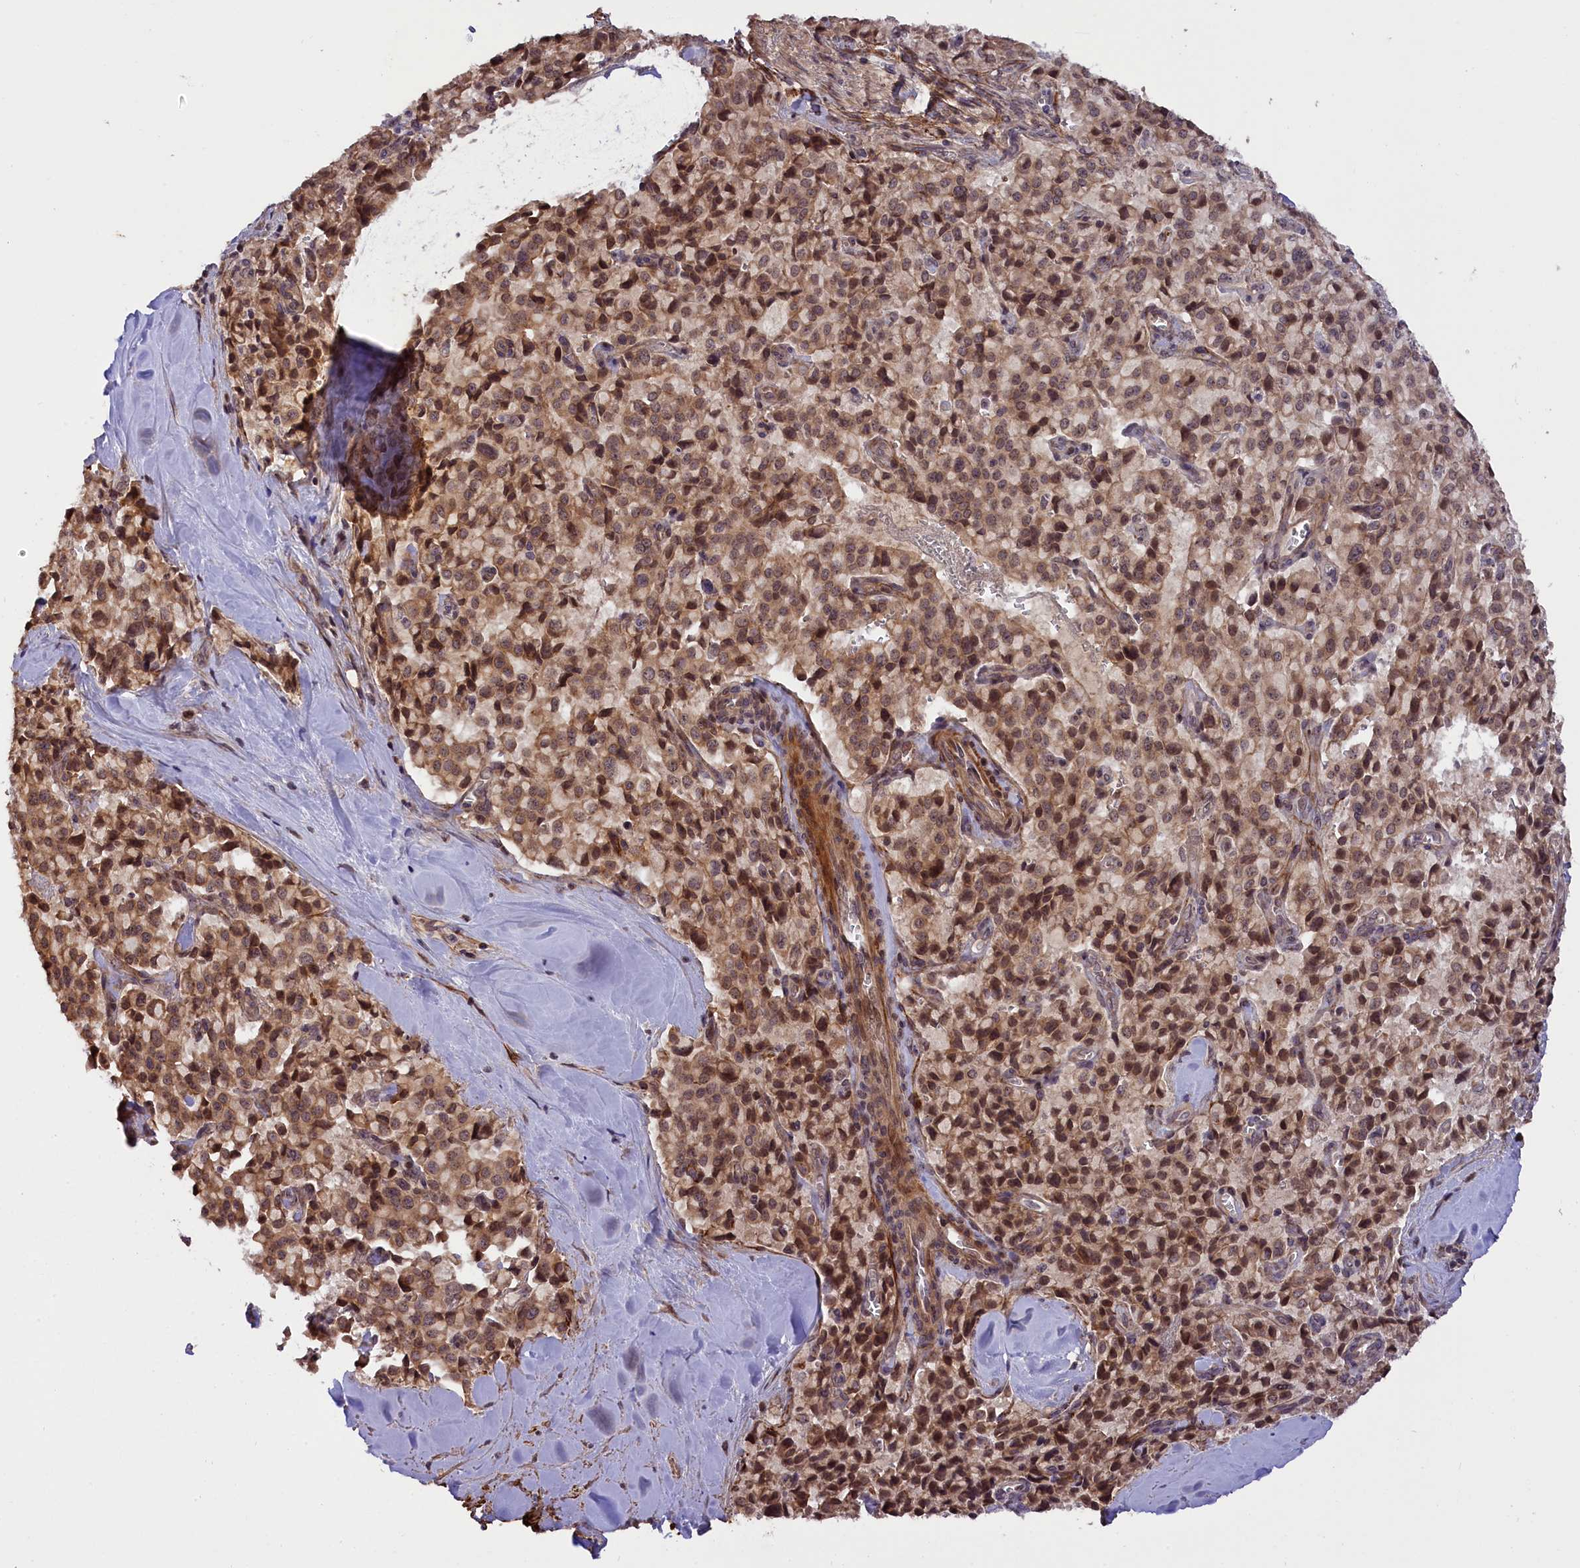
{"staining": {"intensity": "moderate", "quantity": ">75%", "location": "cytoplasmic/membranous,nuclear"}, "tissue": "pancreatic cancer", "cell_type": "Tumor cells", "image_type": "cancer", "snomed": [{"axis": "morphology", "description": "Adenocarcinoma, NOS"}, {"axis": "topography", "description": "Pancreas"}], "caption": "Immunohistochemistry (IHC) staining of pancreatic cancer (adenocarcinoma), which displays medium levels of moderate cytoplasmic/membranous and nuclear staining in approximately >75% of tumor cells indicating moderate cytoplasmic/membranous and nuclear protein staining. The staining was performed using DAB (3,3'-diaminobenzidine) (brown) for protein detection and nuclei were counterstained in hematoxylin (blue).", "gene": "ZNF480", "patient": {"sex": "male", "age": 65}}